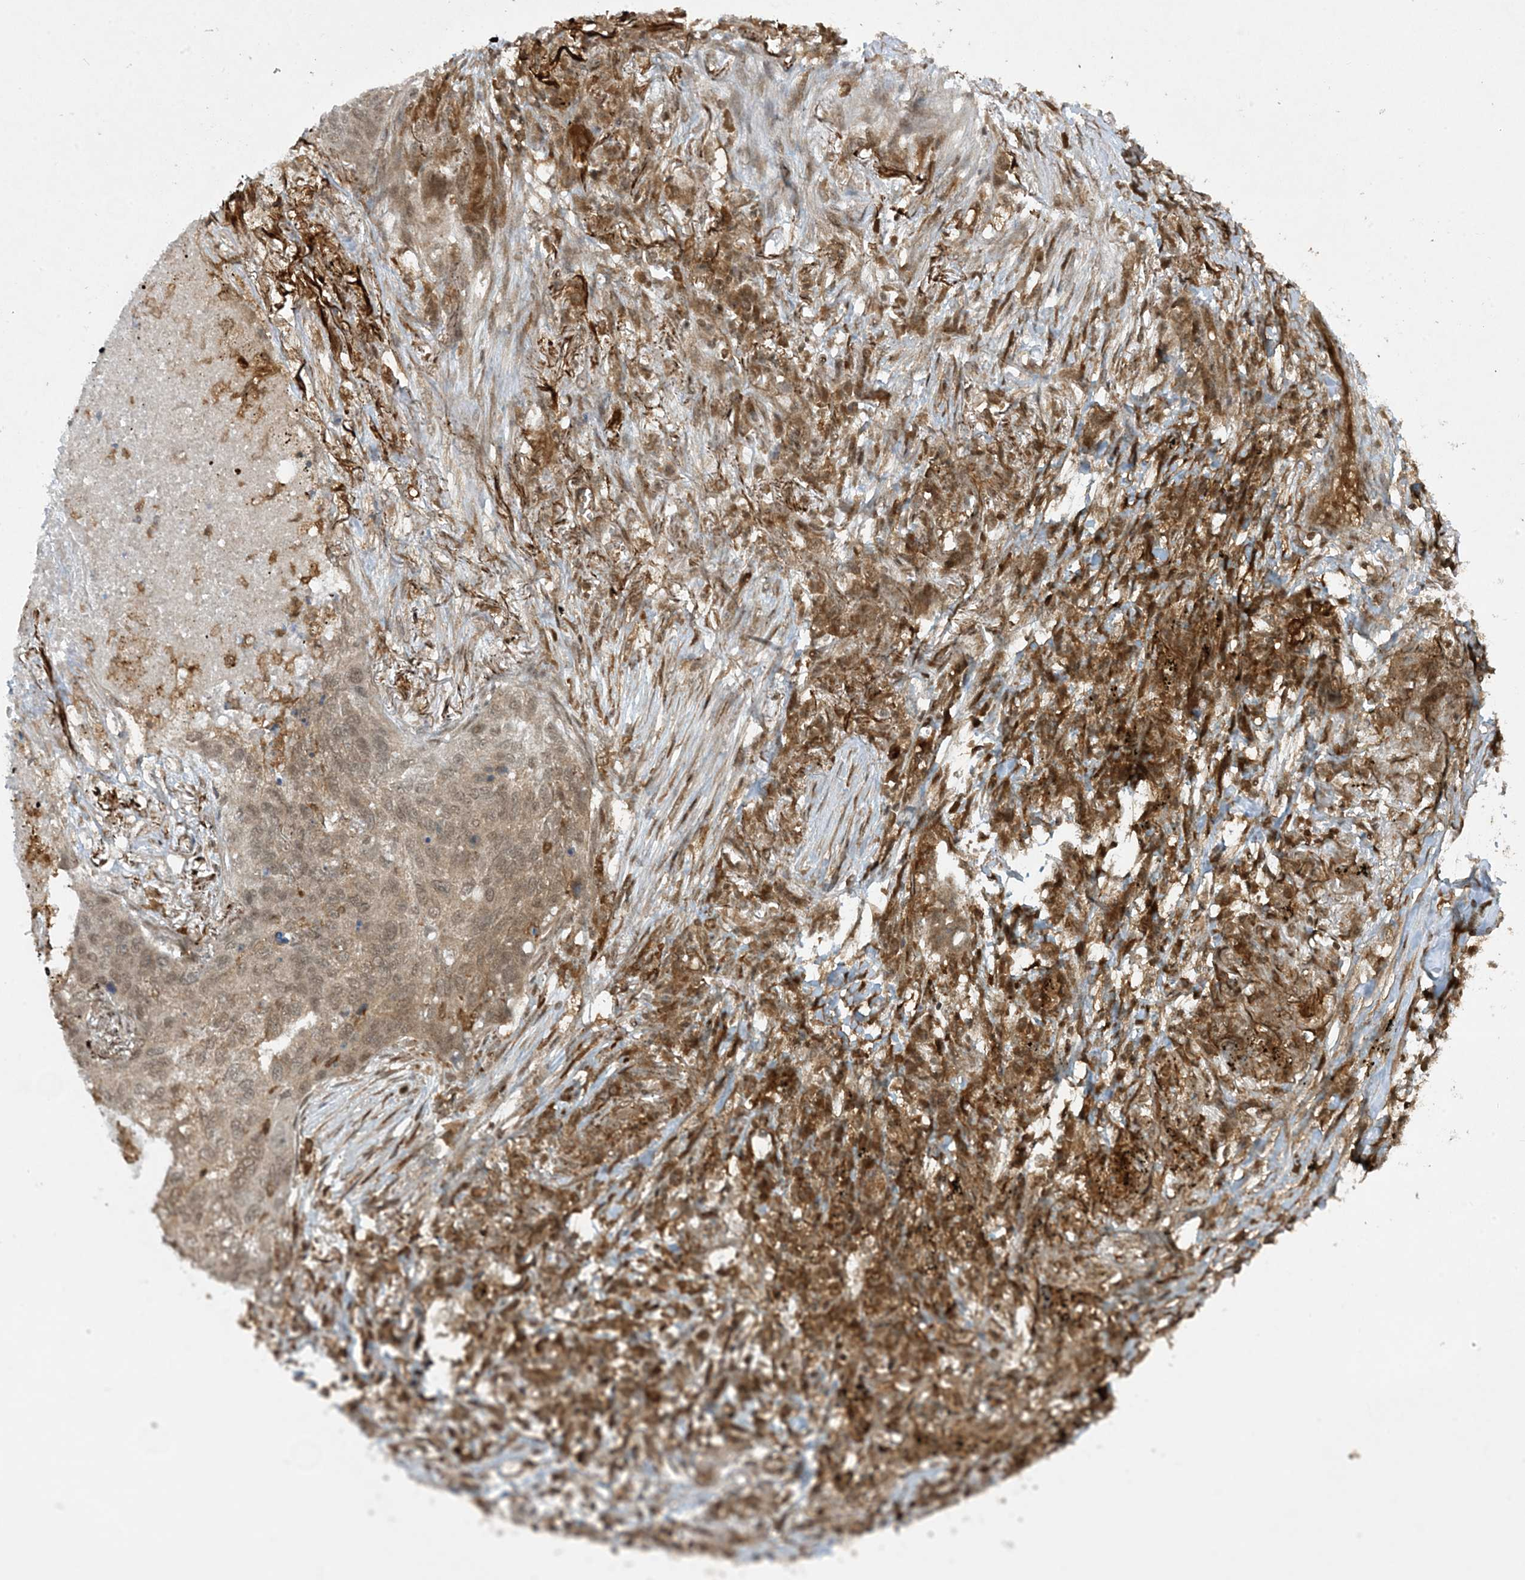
{"staining": {"intensity": "weak", "quantity": "25%-75%", "location": "nuclear"}, "tissue": "lung cancer", "cell_type": "Tumor cells", "image_type": "cancer", "snomed": [{"axis": "morphology", "description": "Squamous cell carcinoma, NOS"}, {"axis": "topography", "description": "Lung"}], "caption": "Human lung cancer (squamous cell carcinoma) stained with a brown dye shows weak nuclear positive staining in about 25%-75% of tumor cells.", "gene": "CERT1", "patient": {"sex": "female", "age": 63}}